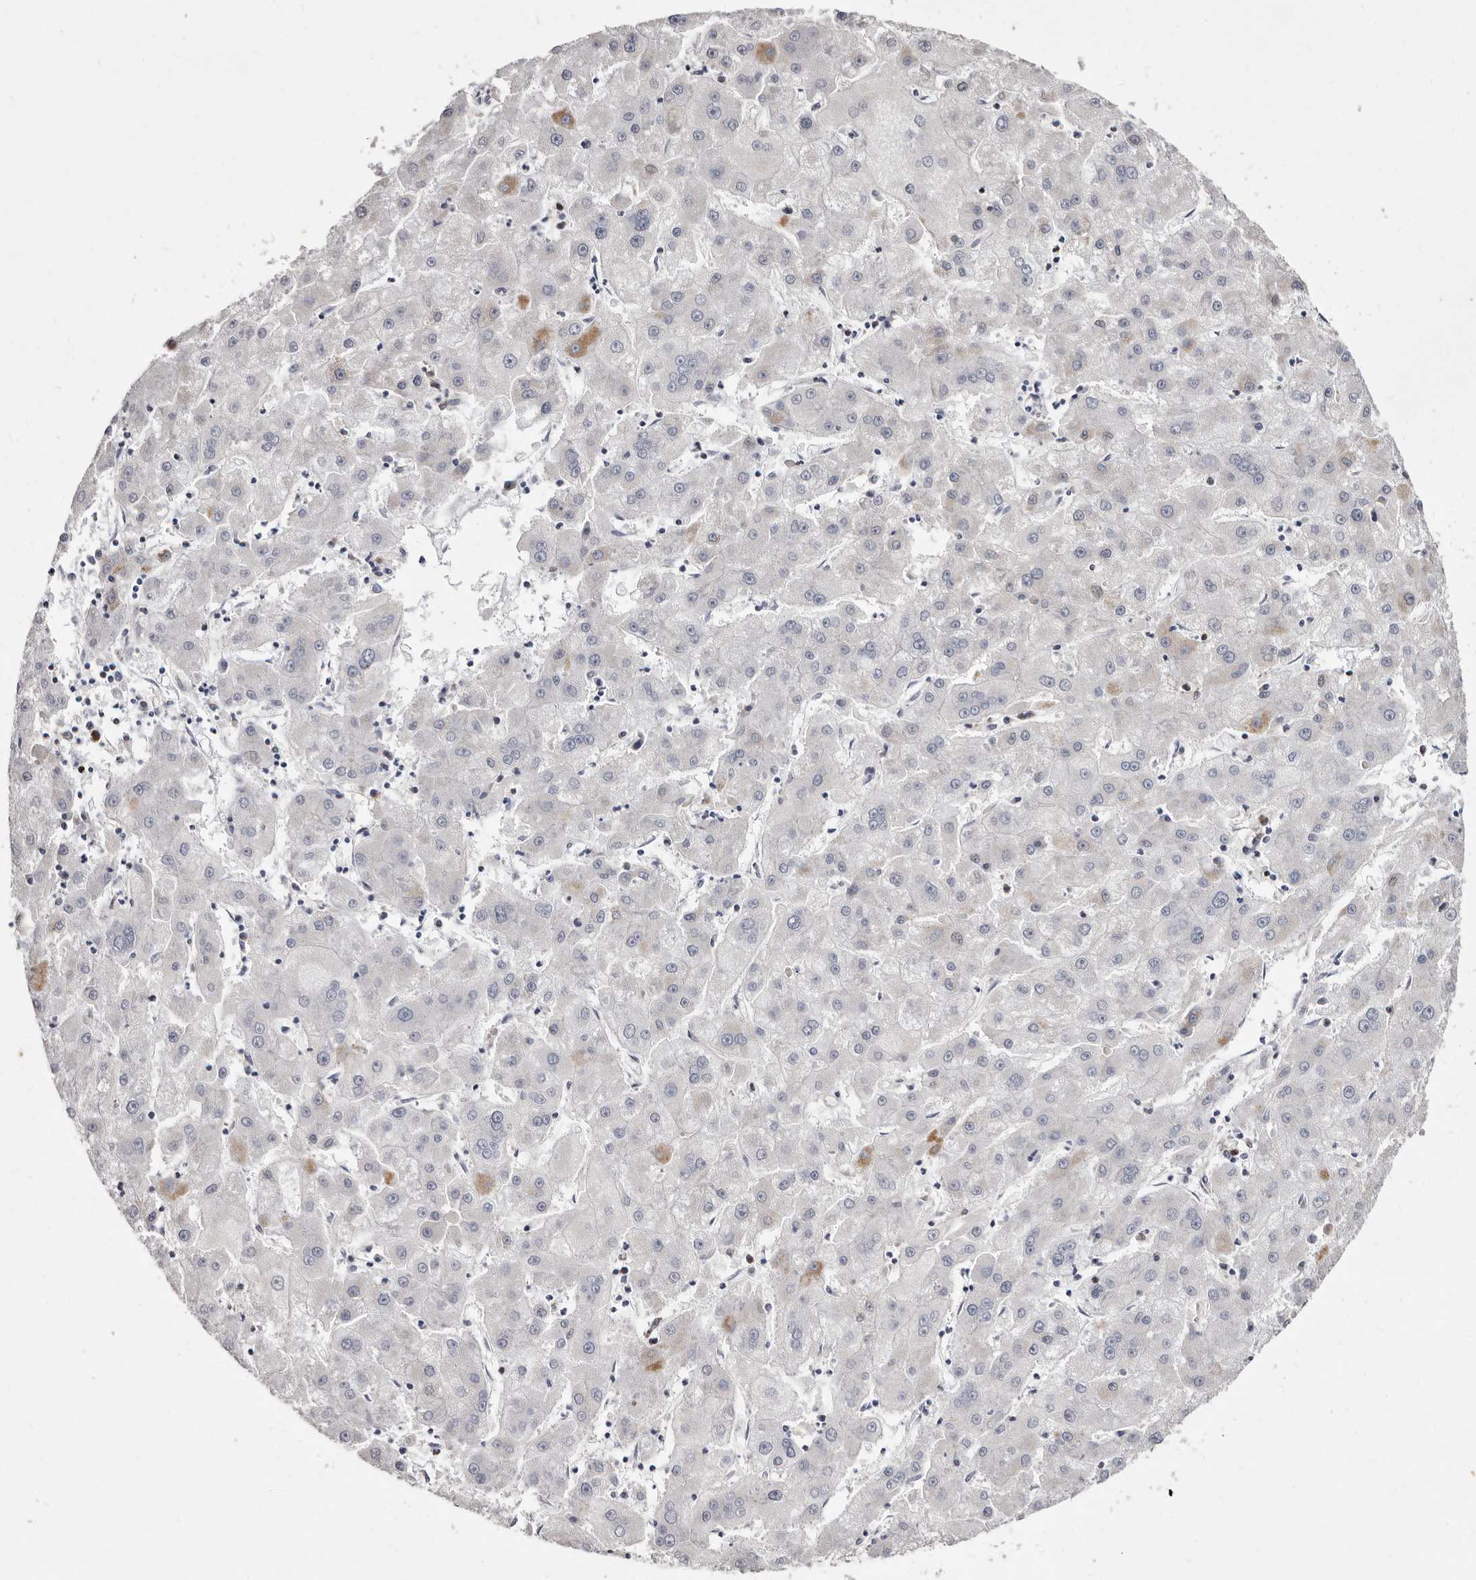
{"staining": {"intensity": "negative", "quantity": "none", "location": "none"}, "tissue": "liver cancer", "cell_type": "Tumor cells", "image_type": "cancer", "snomed": [{"axis": "morphology", "description": "Carcinoma, Hepatocellular, NOS"}, {"axis": "topography", "description": "Liver"}], "caption": "Histopathology image shows no protein positivity in tumor cells of liver cancer tissue.", "gene": "TIMM17B", "patient": {"sex": "male", "age": 72}}